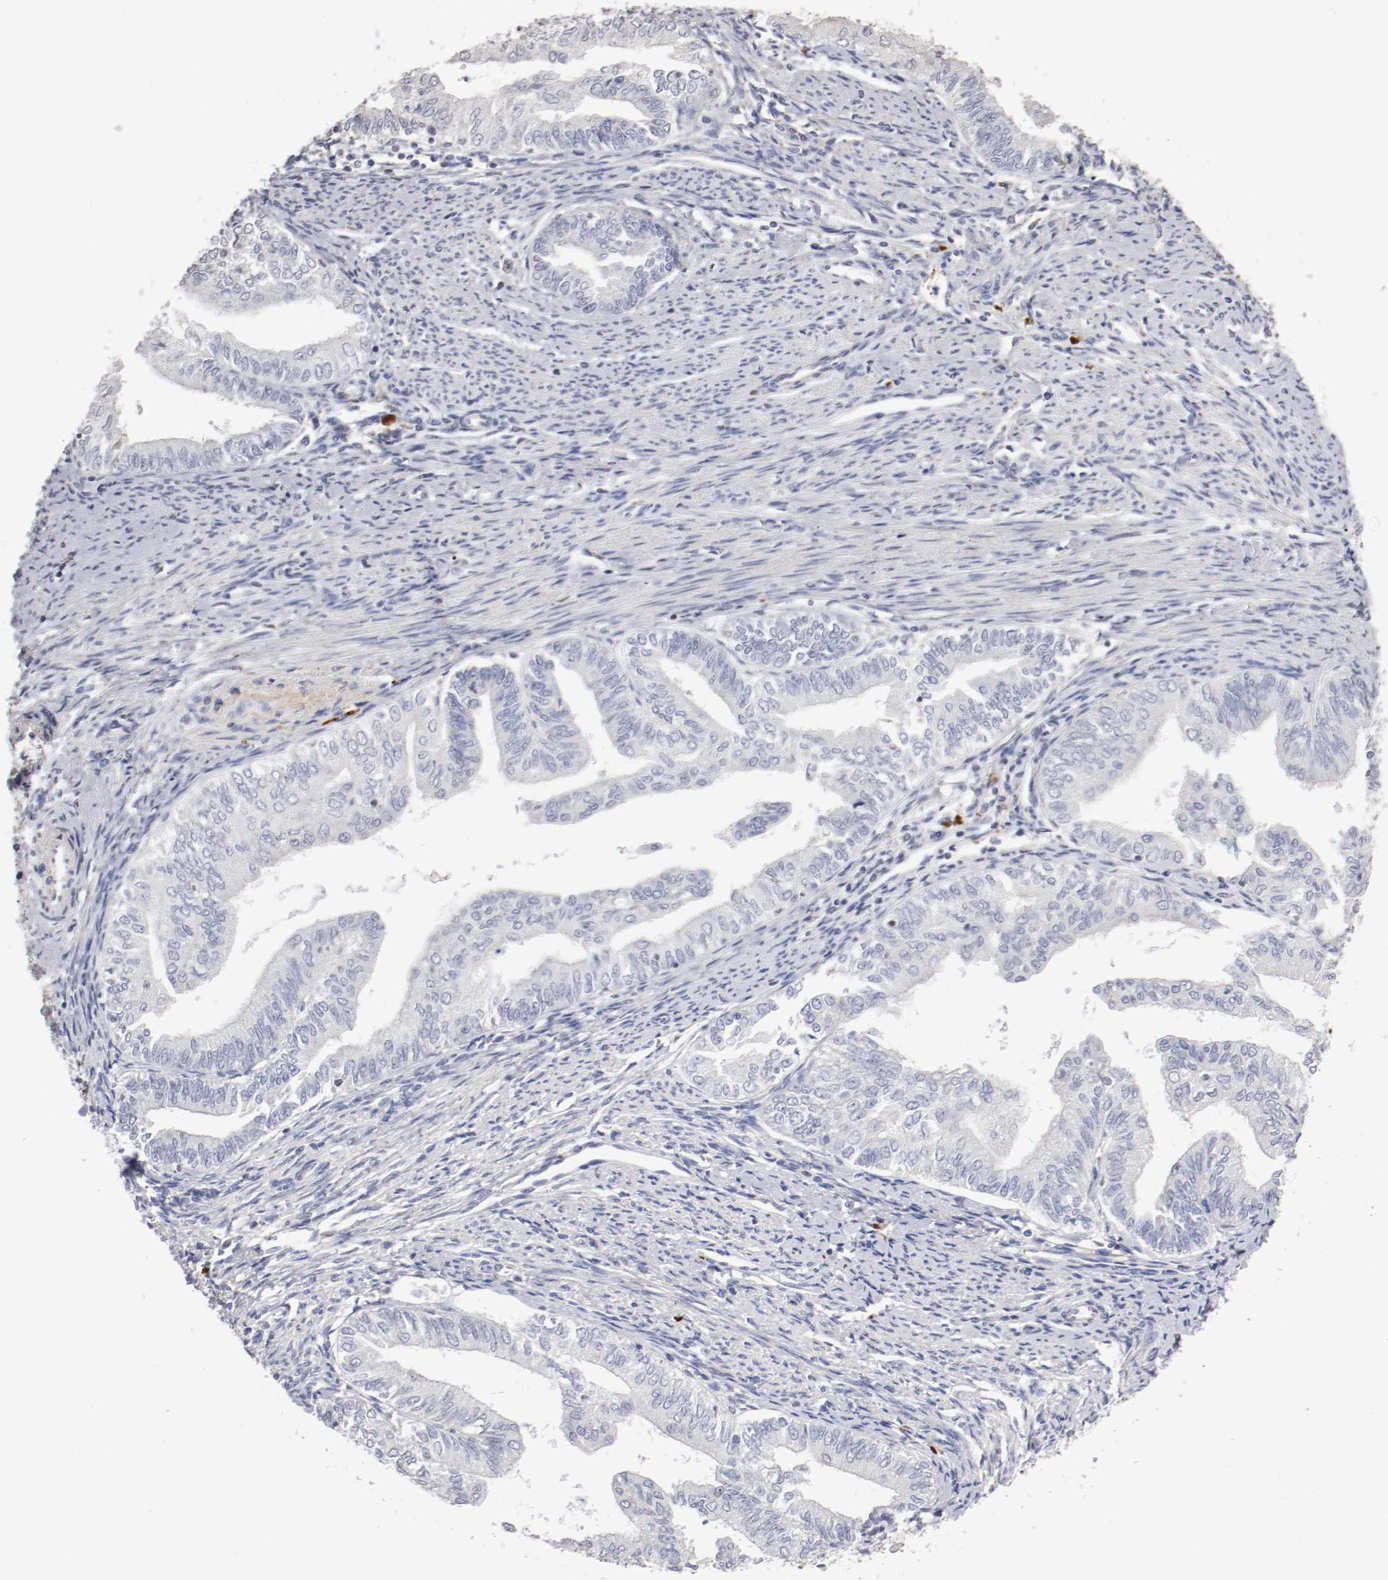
{"staining": {"intensity": "negative", "quantity": "none", "location": "none"}, "tissue": "endometrial cancer", "cell_type": "Tumor cells", "image_type": "cancer", "snomed": [{"axis": "morphology", "description": "Adenocarcinoma, NOS"}, {"axis": "topography", "description": "Endometrium"}], "caption": "Endometrial adenocarcinoma stained for a protein using IHC reveals no expression tumor cells.", "gene": "CDK6", "patient": {"sex": "female", "age": 66}}